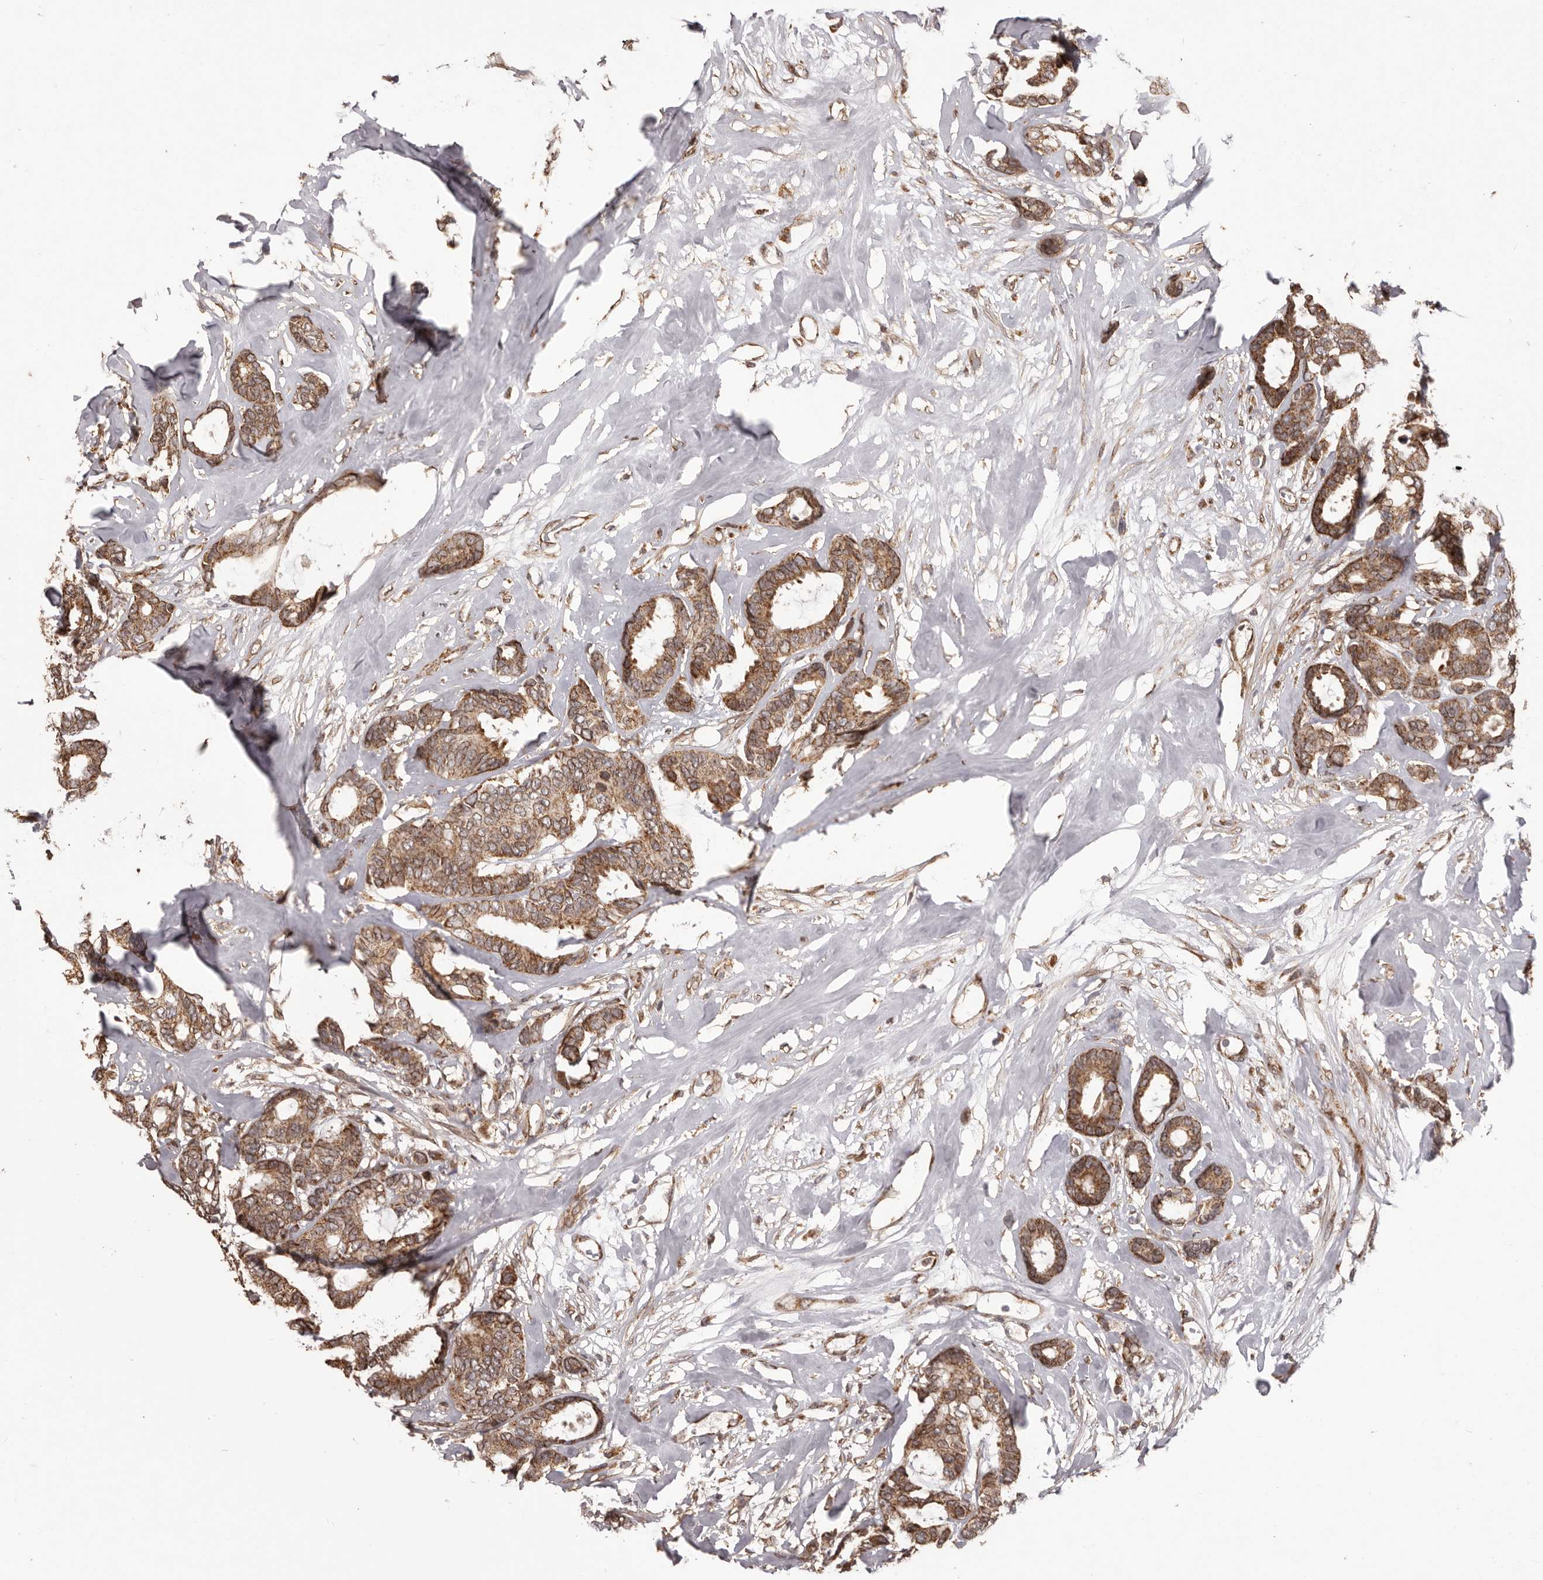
{"staining": {"intensity": "moderate", "quantity": ">75%", "location": "cytoplasmic/membranous"}, "tissue": "breast cancer", "cell_type": "Tumor cells", "image_type": "cancer", "snomed": [{"axis": "morphology", "description": "Duct carcinoma"}, {"axis": "topography", "description": "Breast"}], "caption": "Moderate cytoplasmic/membranous protein expression is appreciated in about >75% of tumor cells in breast cancer (infiltrating ductal carcinoma). Using DAB (brown) and hematoxylin (blue) stains, captured at high magnification using brightfield microscopy.", "gene": "CHRM2", "patient": {"sex": "female", "age": 87}}